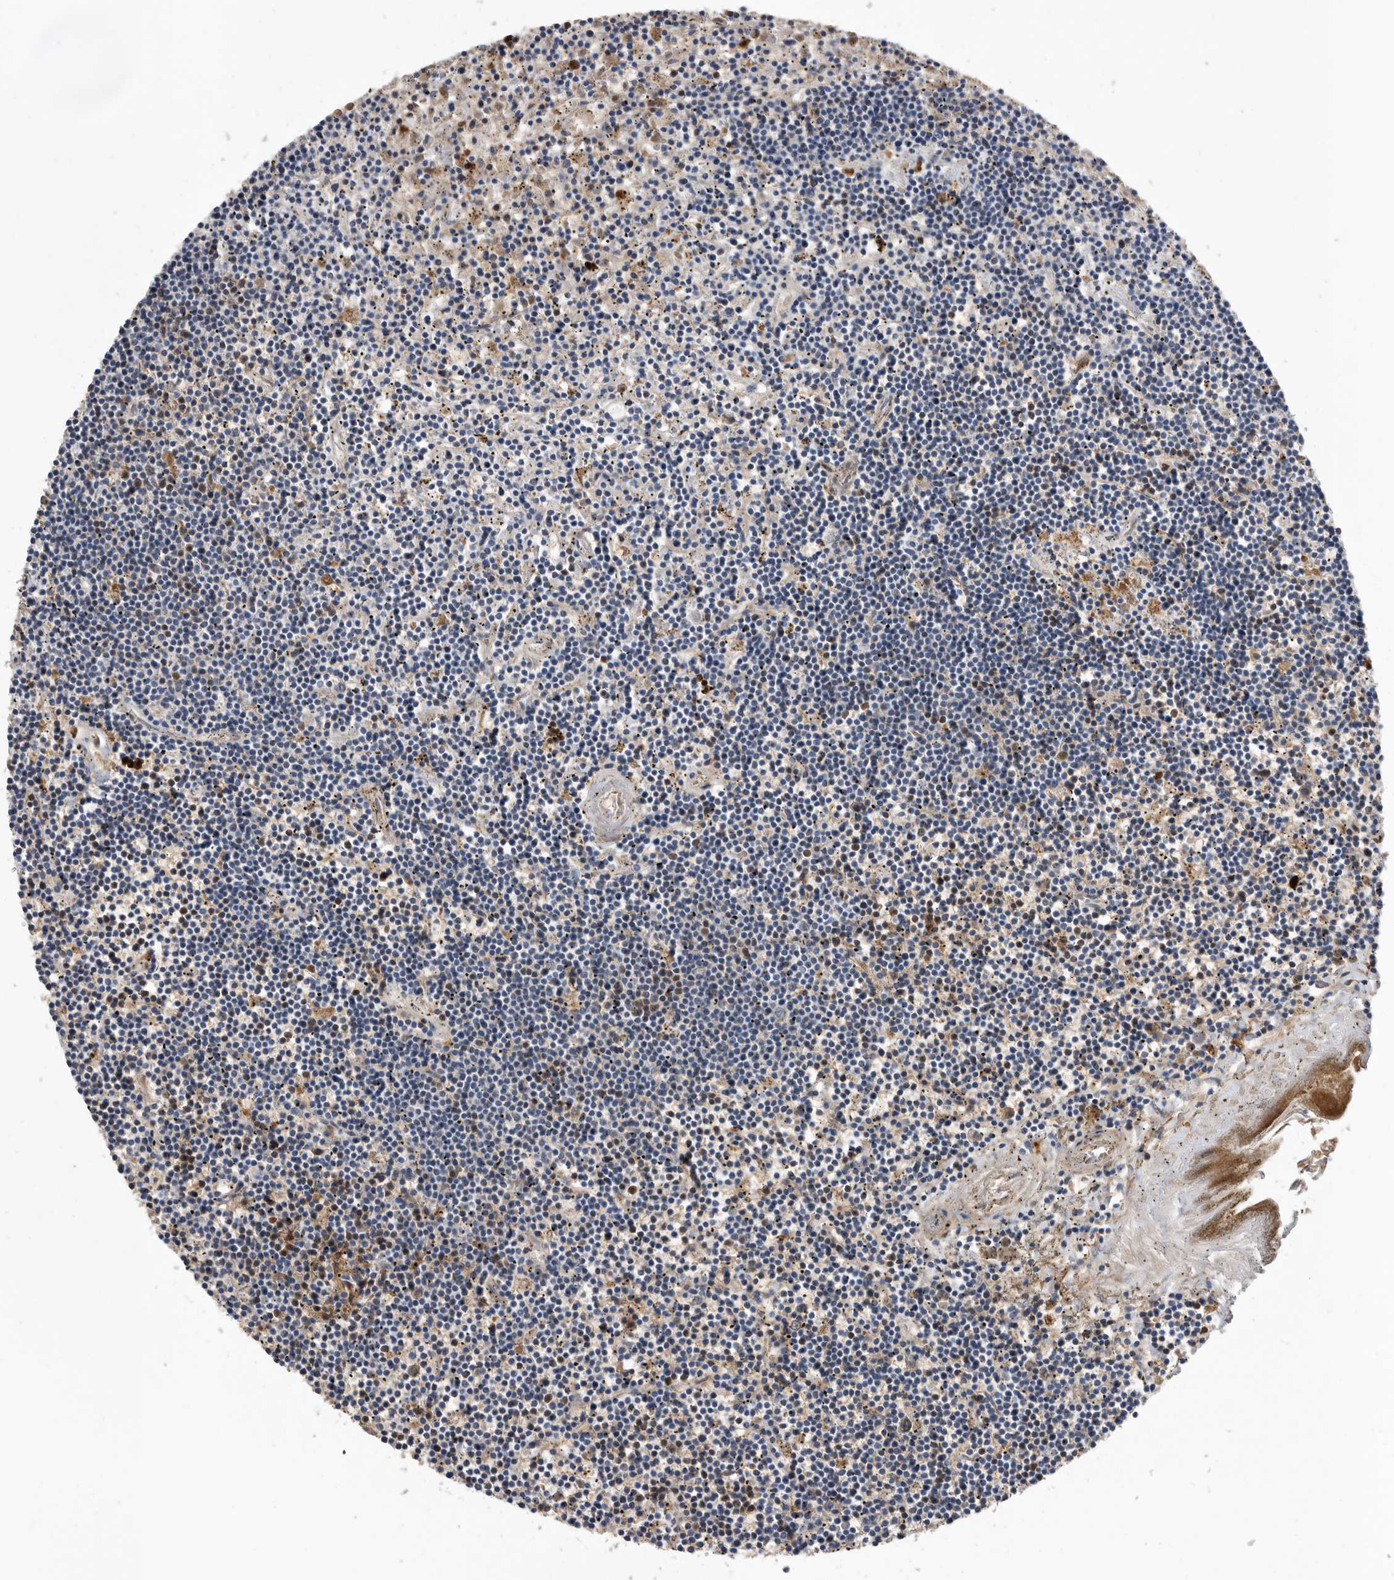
{"staining": {"intensity": "negative", "quantity": "none", "location": "none"}, "tissue": "lymphoma", "cell_type": "Tumor cells", "image_type": "cancer", "snomed": [{"axis": "morphology", "description": "Malignant lymphoma, non-Hodgkin's type, Low grade"}, {"axis": "topography", "description": "Spleen"}], "caption": "Tumor cells show no significant expression in lymphoma.", "gene": "CRISPLD2", "patient": {"sex": "male", "age": 76}}